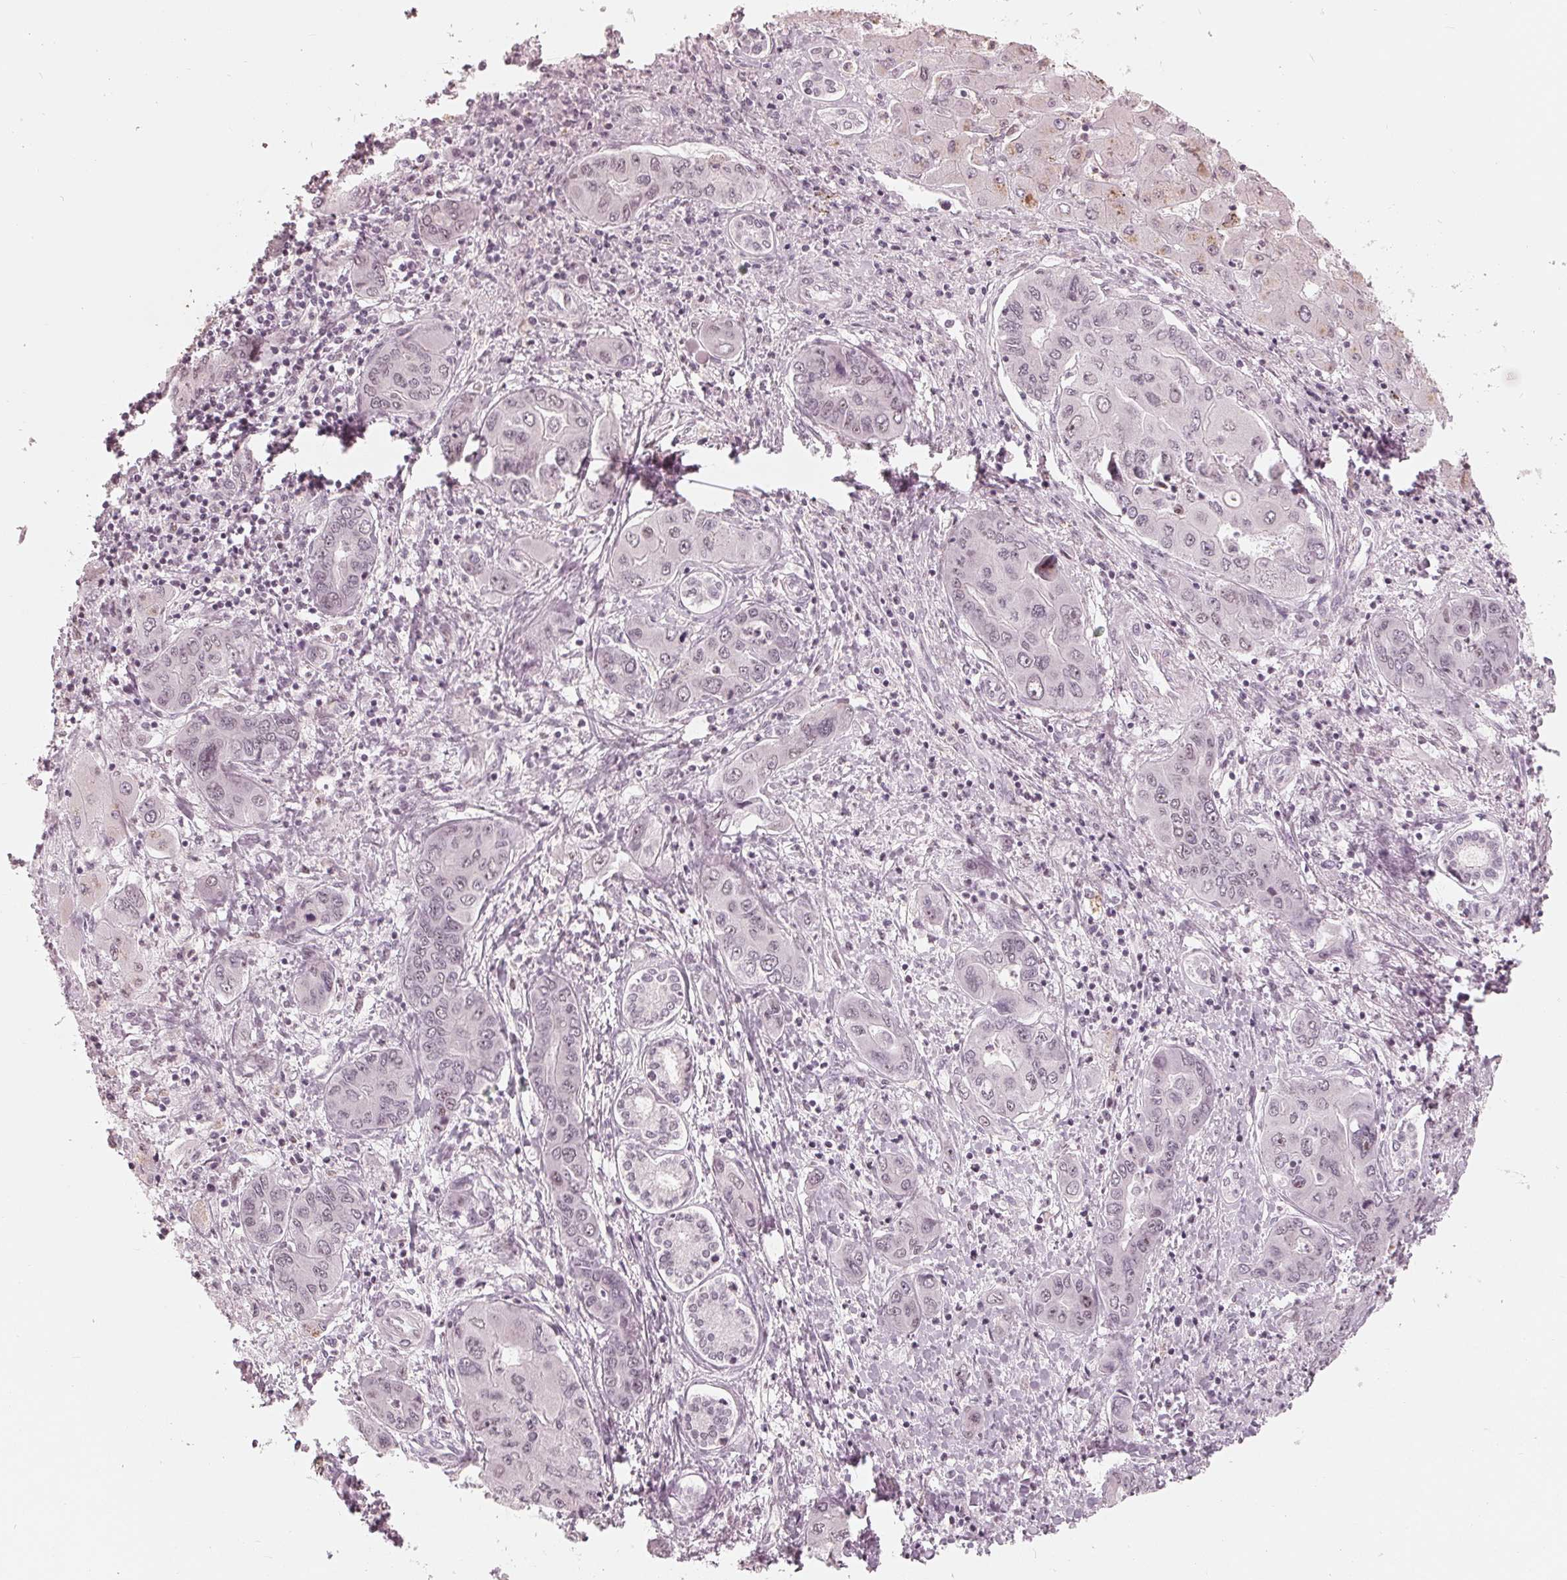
{"staining": {"intensity": "negative", "quantity": "none", "location": "none"}, "tissue": "liver cancer", "cell_type": "Tumor cells", "image_type": "cancer", "snomed": [{"axis": "morphology", "description": "Cholangiocarcinoma"}, {"axis": "topography", "description": "Liver"}], "caption": "Tumor cells are negative for protein expression in human liver cancer. The staining was performed using DAB to visualize the protein expression in brown, while the nuclei were stained in blue with hematoxylin (Magnification: 20x).", "gene": "ADPRHL1", "patient": {"sex": "male", "age": 67}}